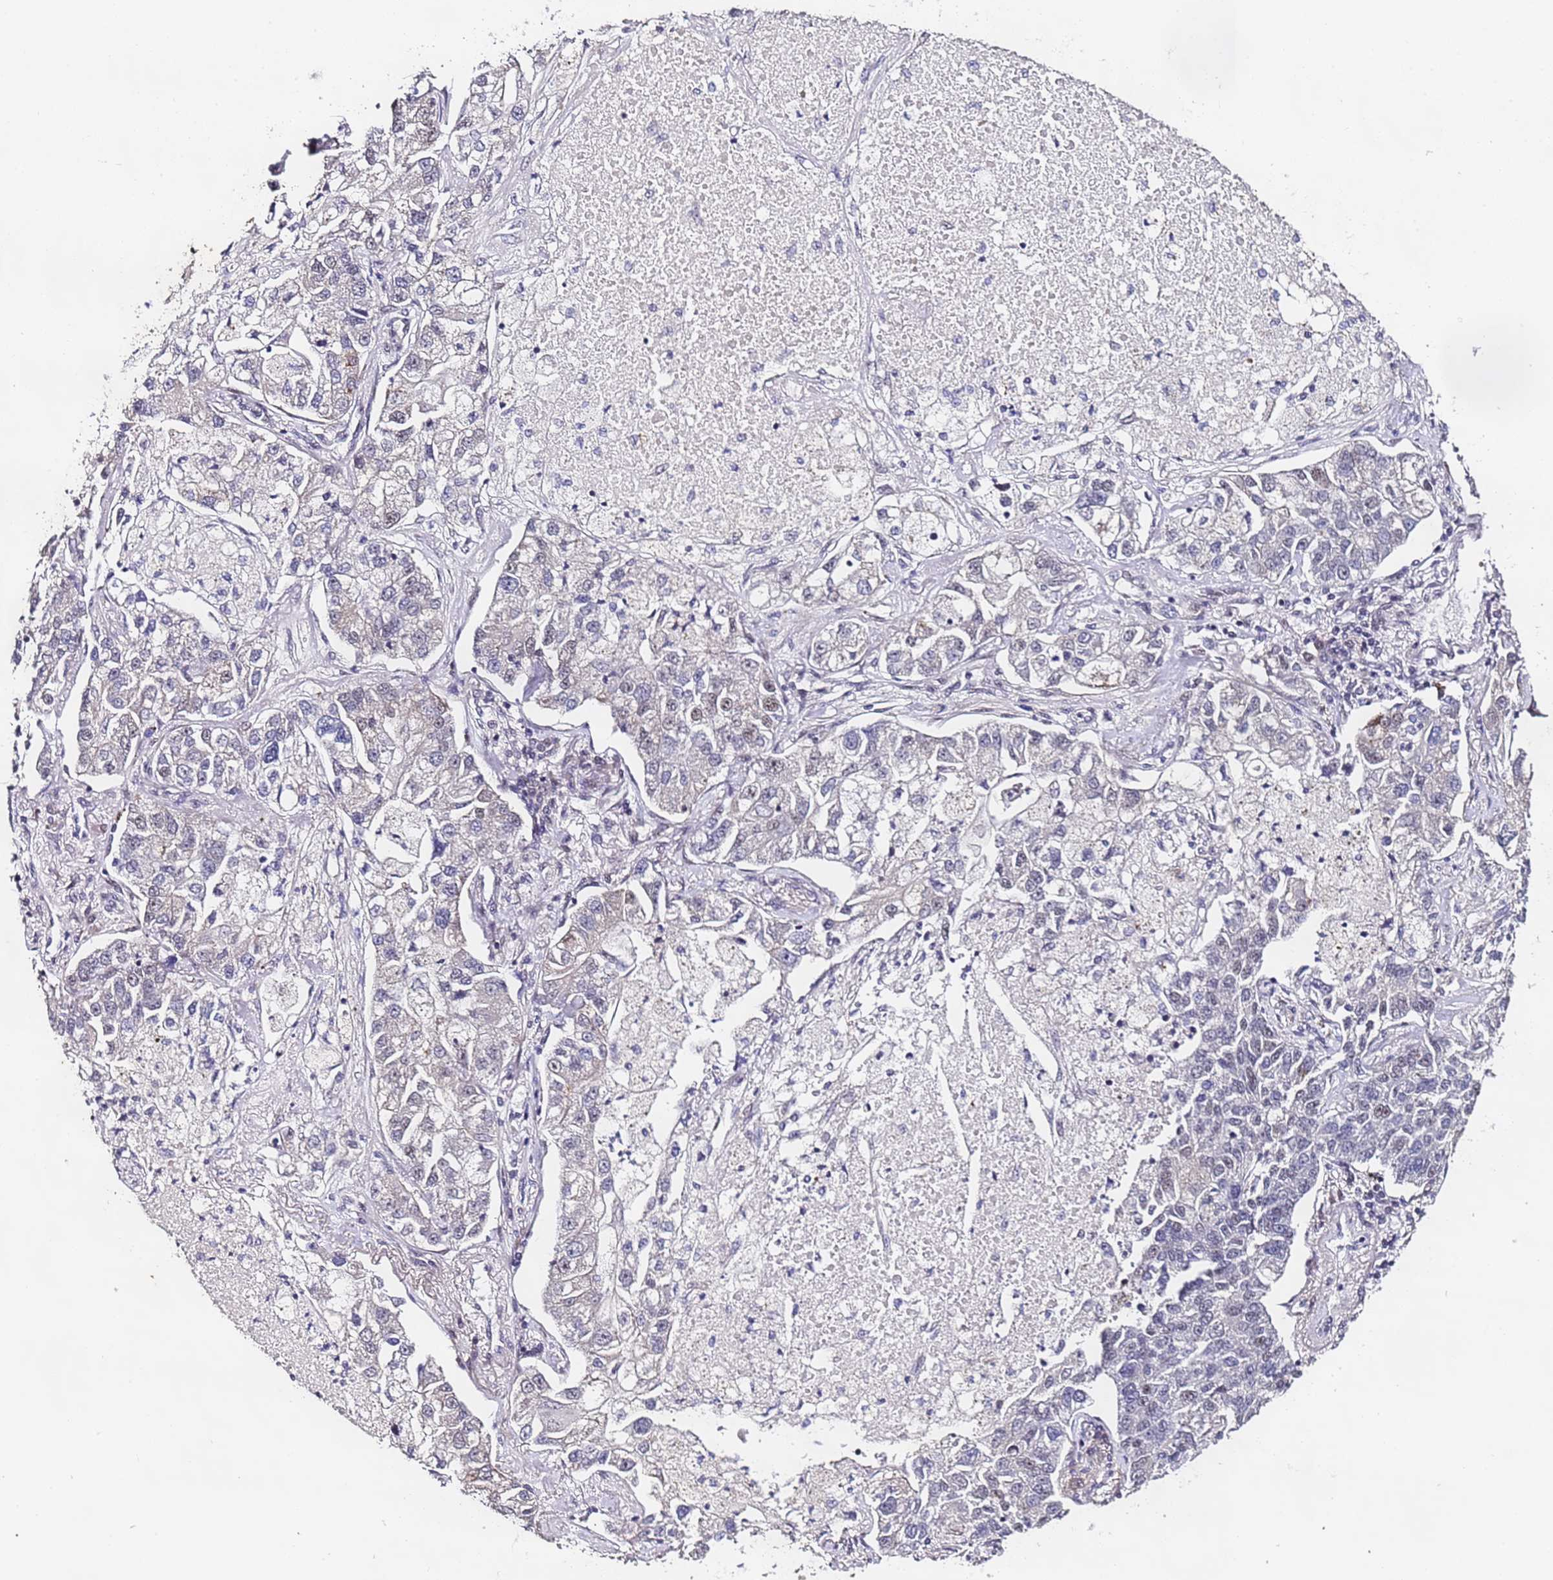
{"staining": {"intensity": "negative", "quantity": "none", "location": "none"}, "tissue": "lung cancer", "cell_type": "Tumor cells", "image_type": "cancer", "snomed": [{"axis": "morphology", "description": "Adenocarcinoma, NOS"}, {"axis": "topography", "description": "Lung"}], "caption": "Lung cancer was stained to show a protein in brown. There is no significant positivity in tumor cells.", "gene": "FNBP4", "patient": {"sex": "male", "age": 49}}